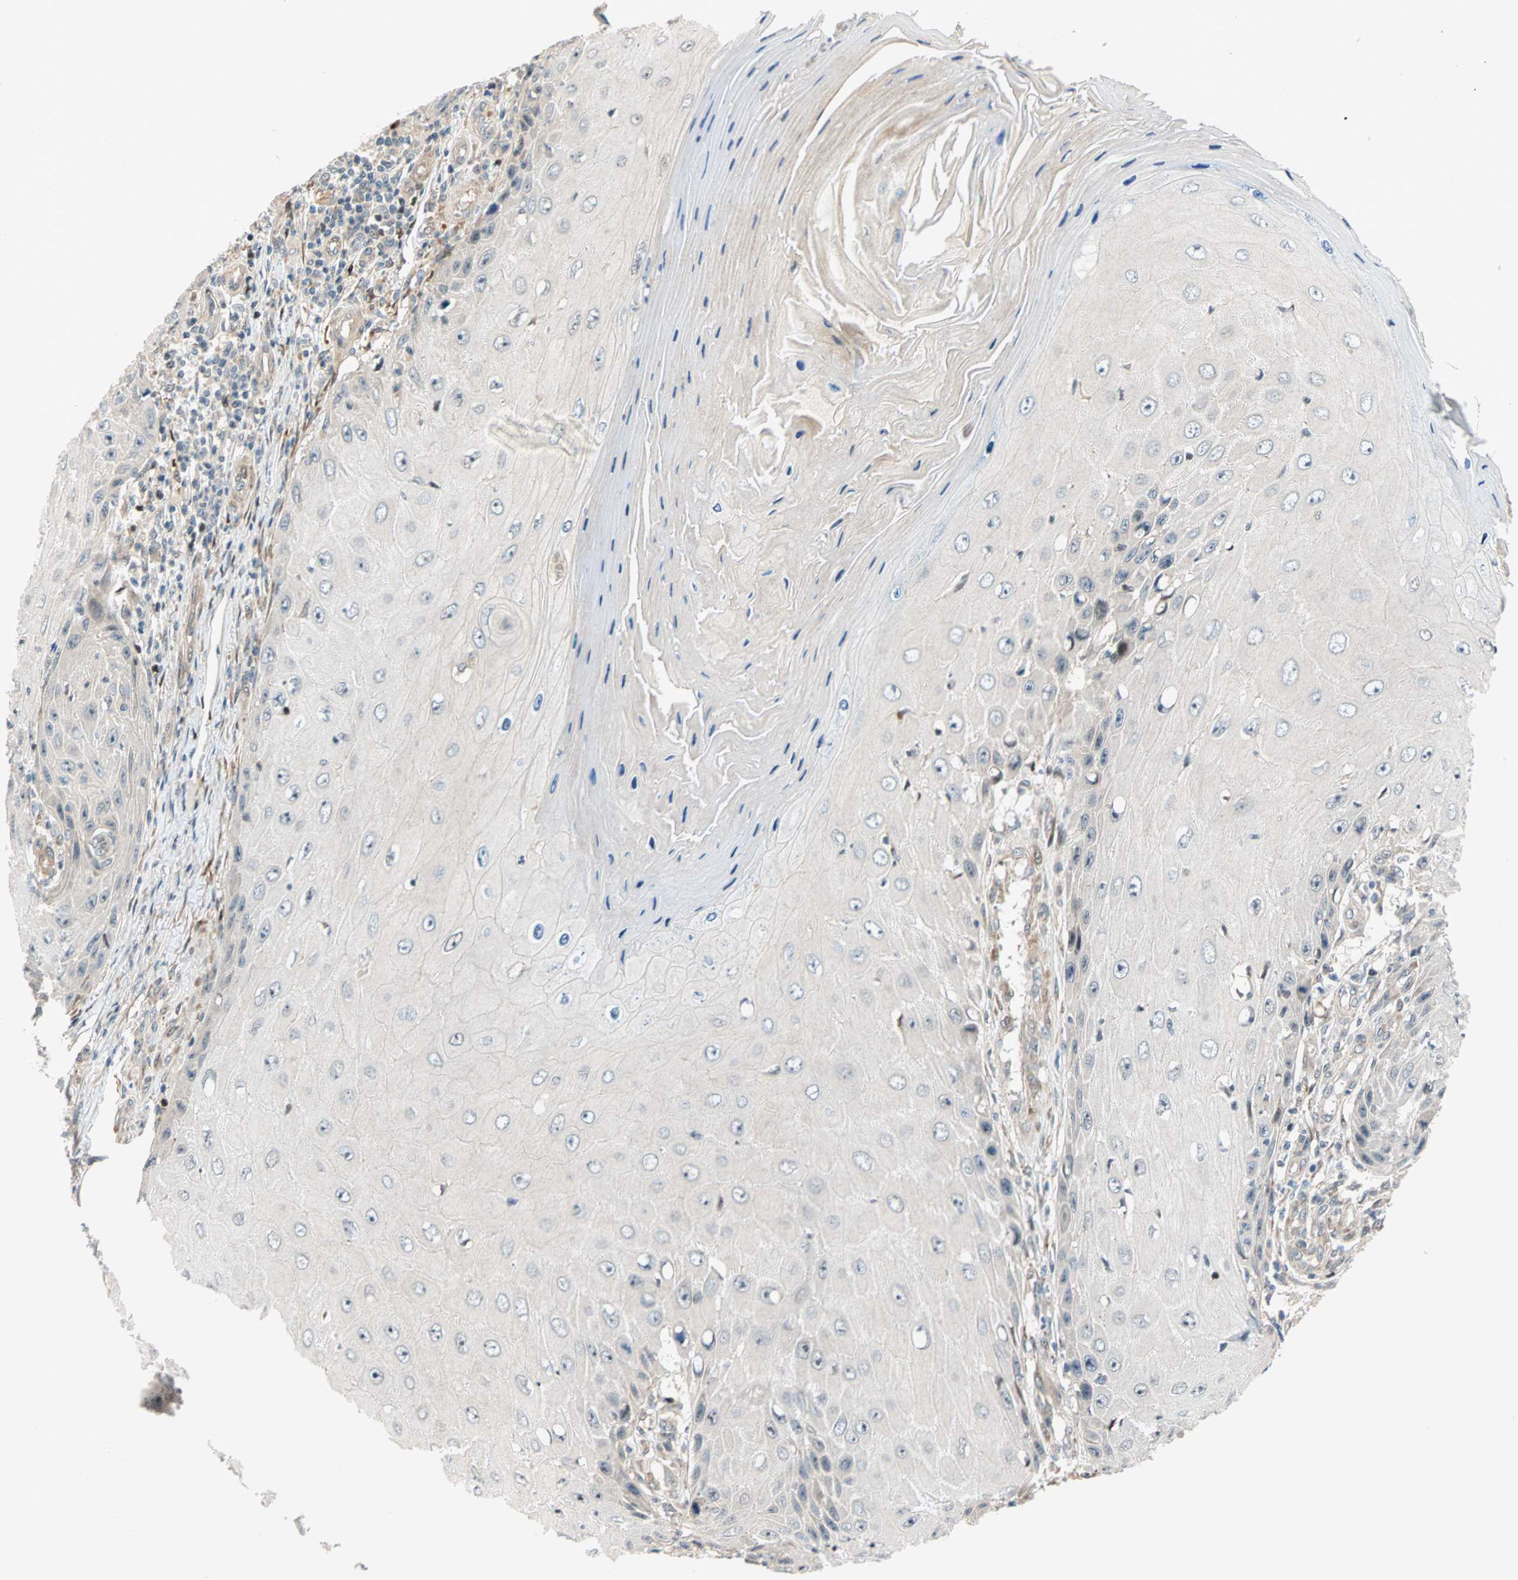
{"staining": {"intensity": "weak", "quantity": "<25%", "location": "cytoplasmic/membranous"}, "tissue": "skin cancer", "cell_type": "Tumor cells", "image_type": "cancer", "snomed": [{"axis": "morphology", "description": "Squamous cell carcinoma, NOS"}, {"axis": "topography", "description": "Skin"}], "caption": "This is an immunohistochemistry (IHC) photomicrograph of human skin cancer (squamous cell carcinoma). There is no expression in tumor cells.", "gene": "HECW1", "patient": {"sex": "female", "age": 73}}